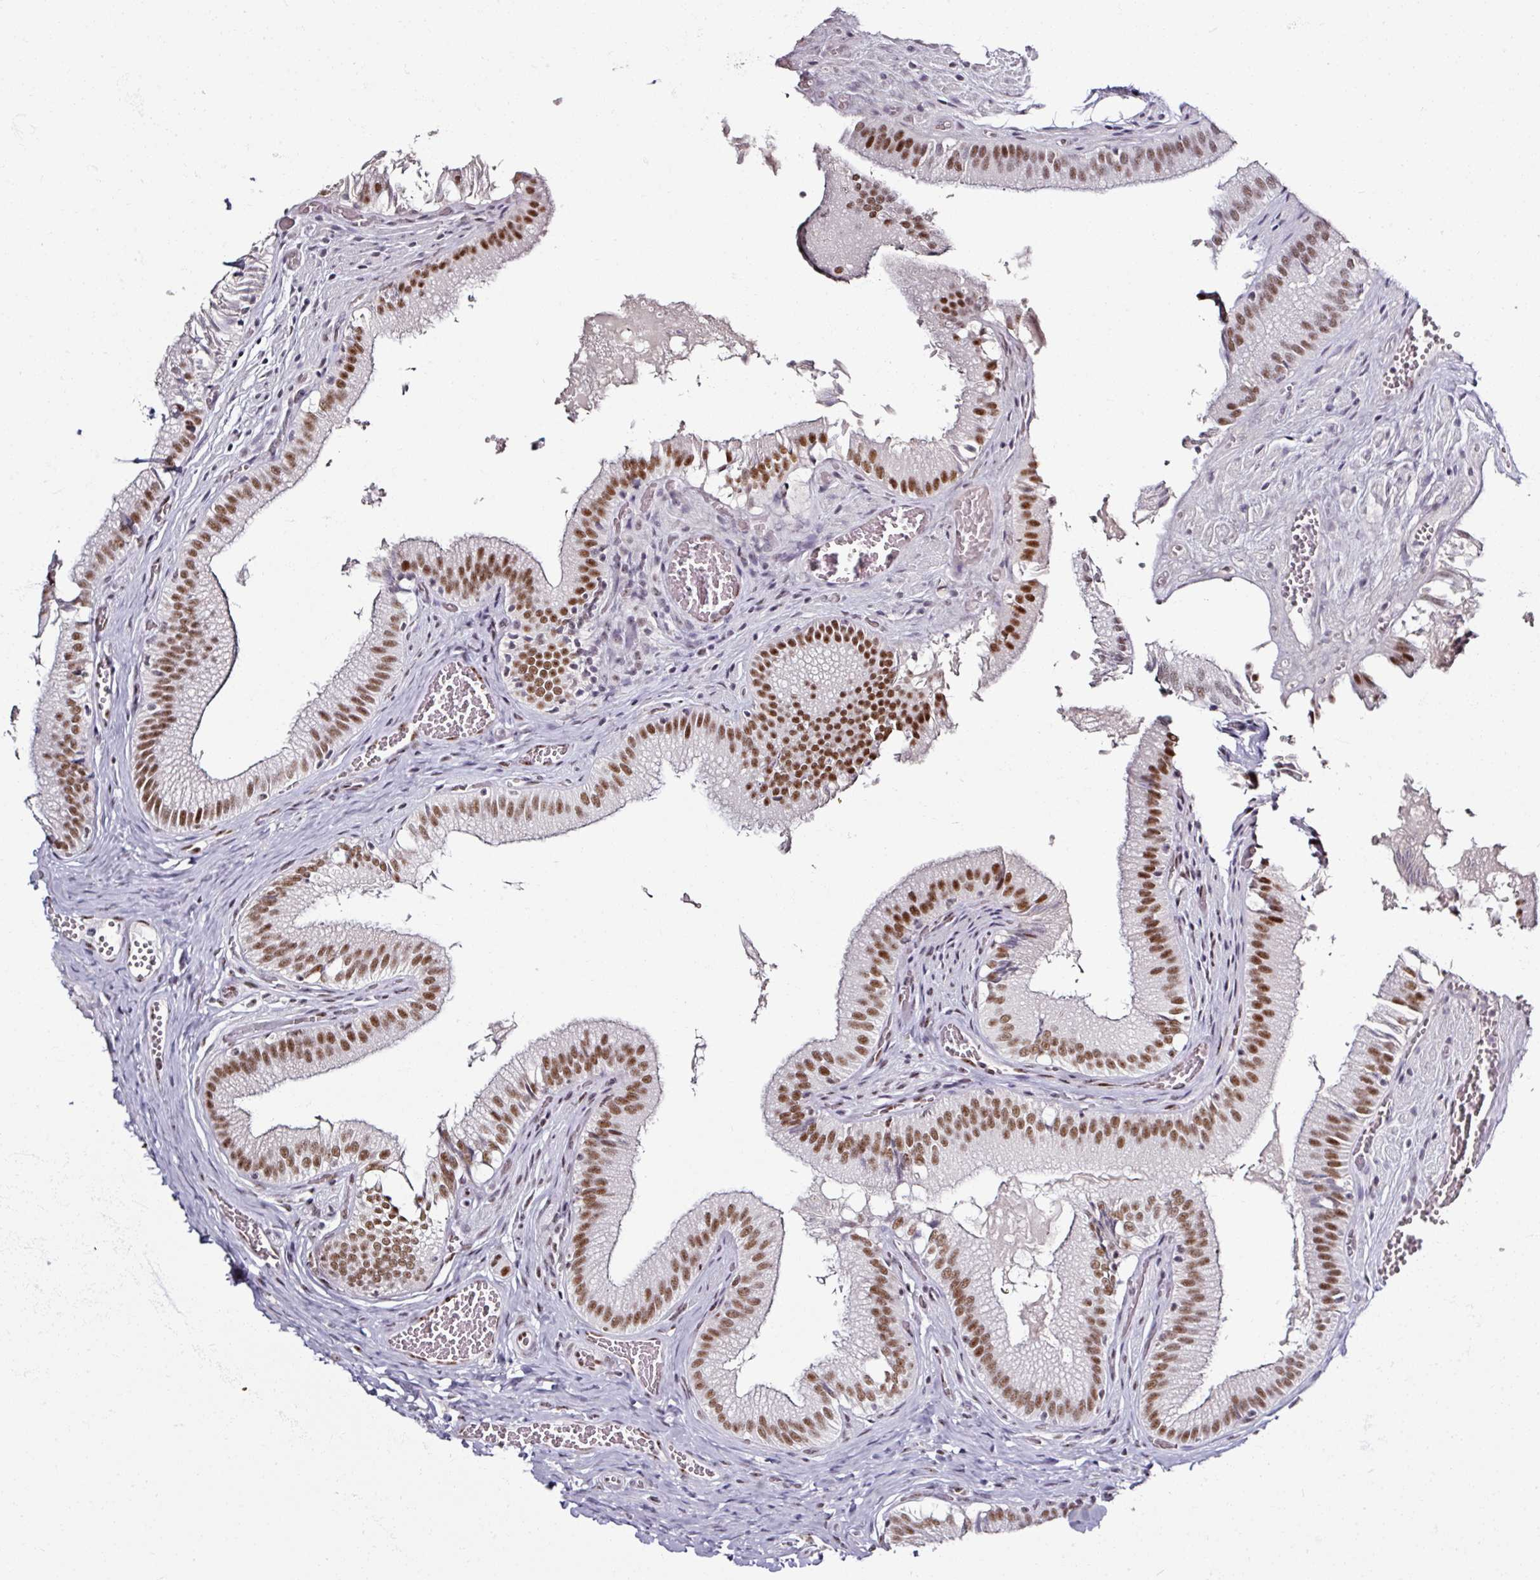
{"staining": {"intensity": "strong", "quantity": ">75%", "location": "nuclear"}, "tissue": "gallbladder", "cell_type": "Glandular cells", "image_type": "normal", "snomed": [{"axis": "morphology", "description": "Normal tissue, NOS"}, {"axis": "topography", "description": "Gallbladder"}, {"axis": "topography", "description": "Peripheral nerve tissue"}], "caption": "Glandular cells show high levels of strong nuclear expression in about >75% of cells in benign gallbladder.", "gene": "ADAR", "patient": {"sex": "male", "age": 17}}